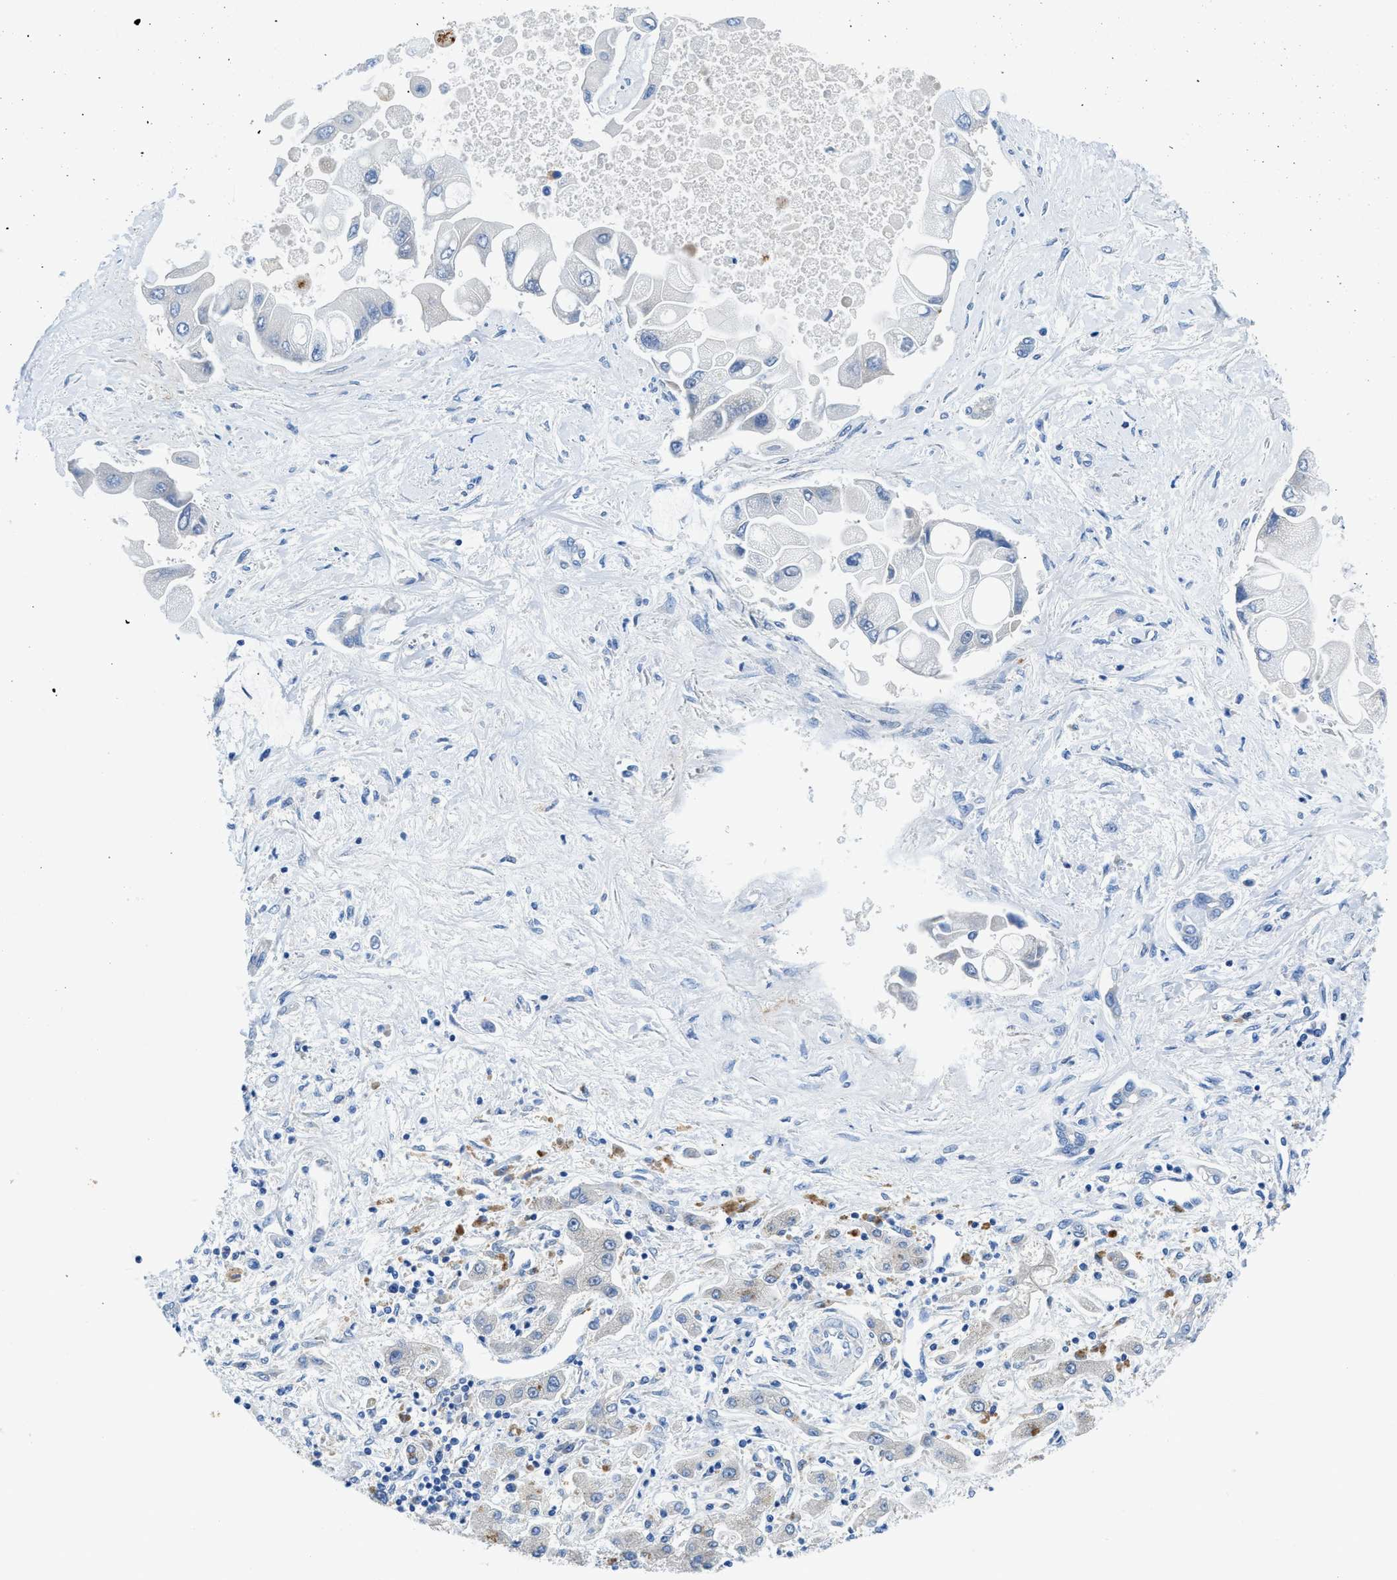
{"staining": {"intensity": "negative", "quantity": "none", "location": "none"}, "tissue": "liver cancer", "cell_type": "Tumor cells", "image_type": "cancer", "snomed": [{"axis": "morphology", "description": "Cholangiocarcinoma"}, {"axis": "topography", "description": "Liver"}], "caption": "High power microscopy histopathology image of an IHC micrograph of liver cancer (cholangiocarcinoma), revealing no significant positivity in tumor cells. (DAB immunohistochemistry (IHC) with hematoxylin counter stain).", "gene": "SLC10A6", "patient": {"sex": "male", "age": 50}}